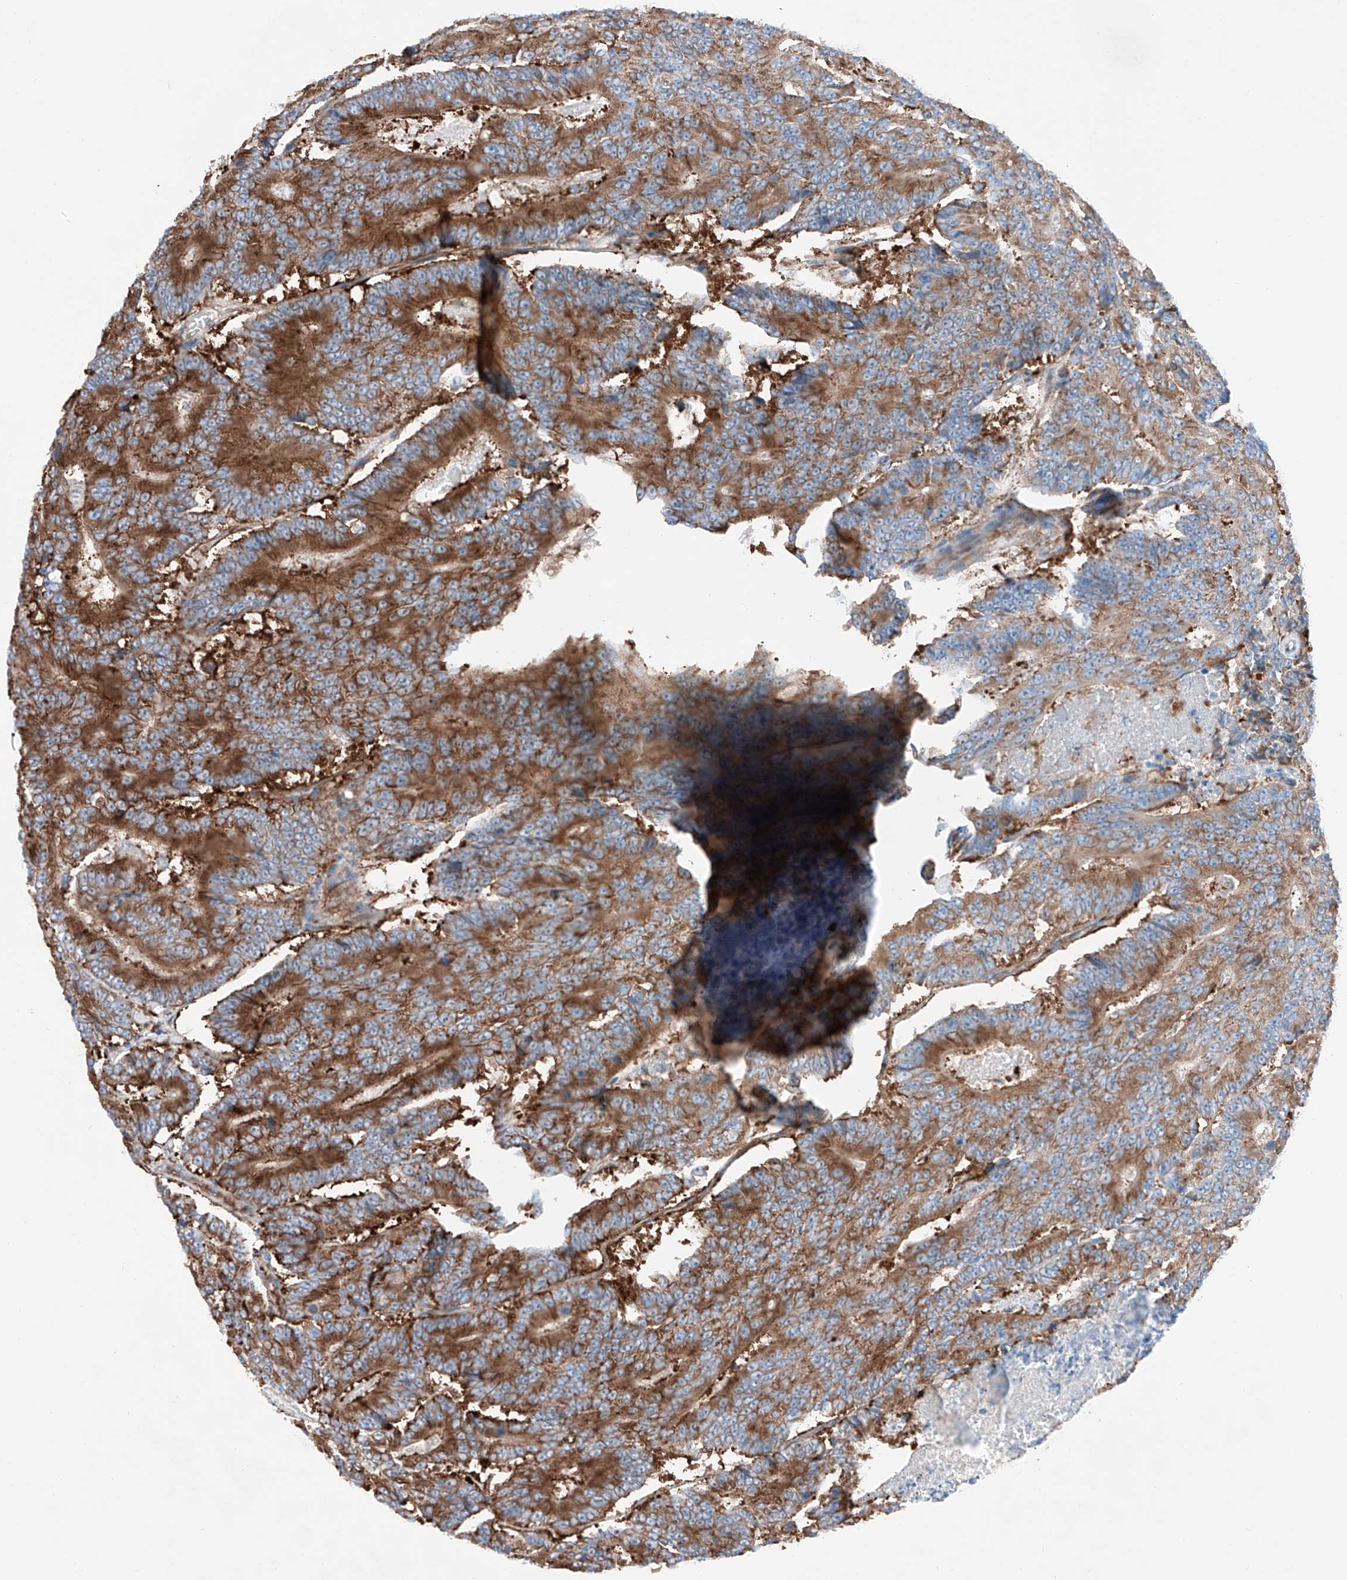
{"staining": {"intensity": "strong", "quantity": "25%-75%", "location": "cytoplasmic/membranous"}, "tissue": "colorectal cancer", "cell_type": "Tumor cells", "image_type": "cancer", "snomed": [{"axis": "morphology", "description": "Adenocarcinoma, NOS"}, {"axis": "topography", "description": "Colon"}], "caption": "Strong cytoplasmic/membranous staining is seen in about 25%-75% of tumor cells in colorectal adenocarcinoma.", "gene": "CRELD1", "patient": {"sex": "male", "age": 83}}